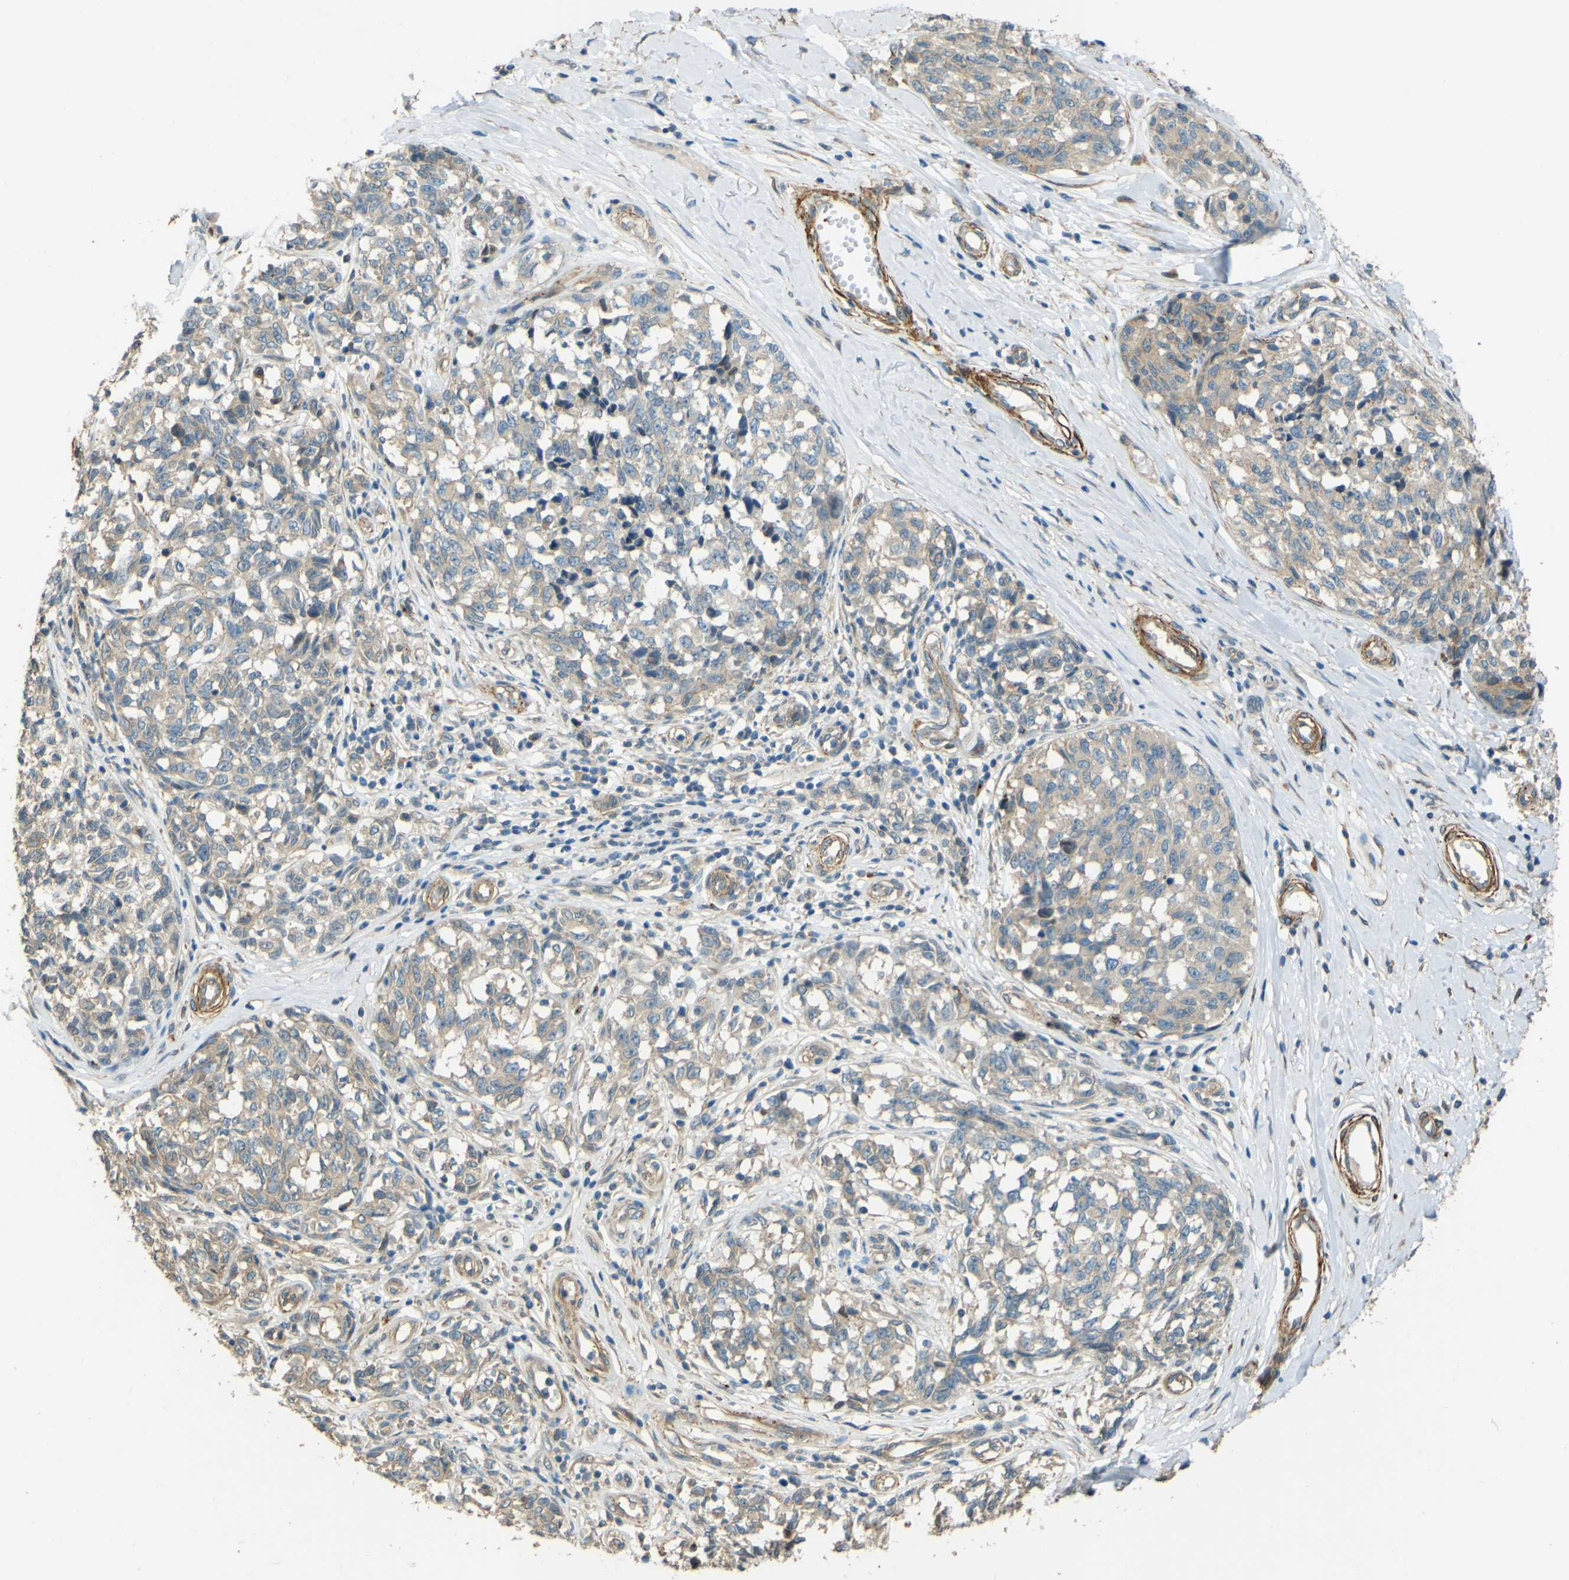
{"staining": {"intensity": "negative", "quantity": "none", "location": "none"}, "tissue": "melanoma", "cell_type": "Tumor cells", "image_type": "cancer", "snomed": [{"axis": "morphology", "description": "Malignant melanoma, NOS"}, {"axis": "topography", "description": "Skin"}], "caption": "Immunohistochemistry (IHC) of malignant melanoma reveals no positivity in tumor cells.", "gene": "NEXN", "patient": {"sex": "female", "age": 64}}